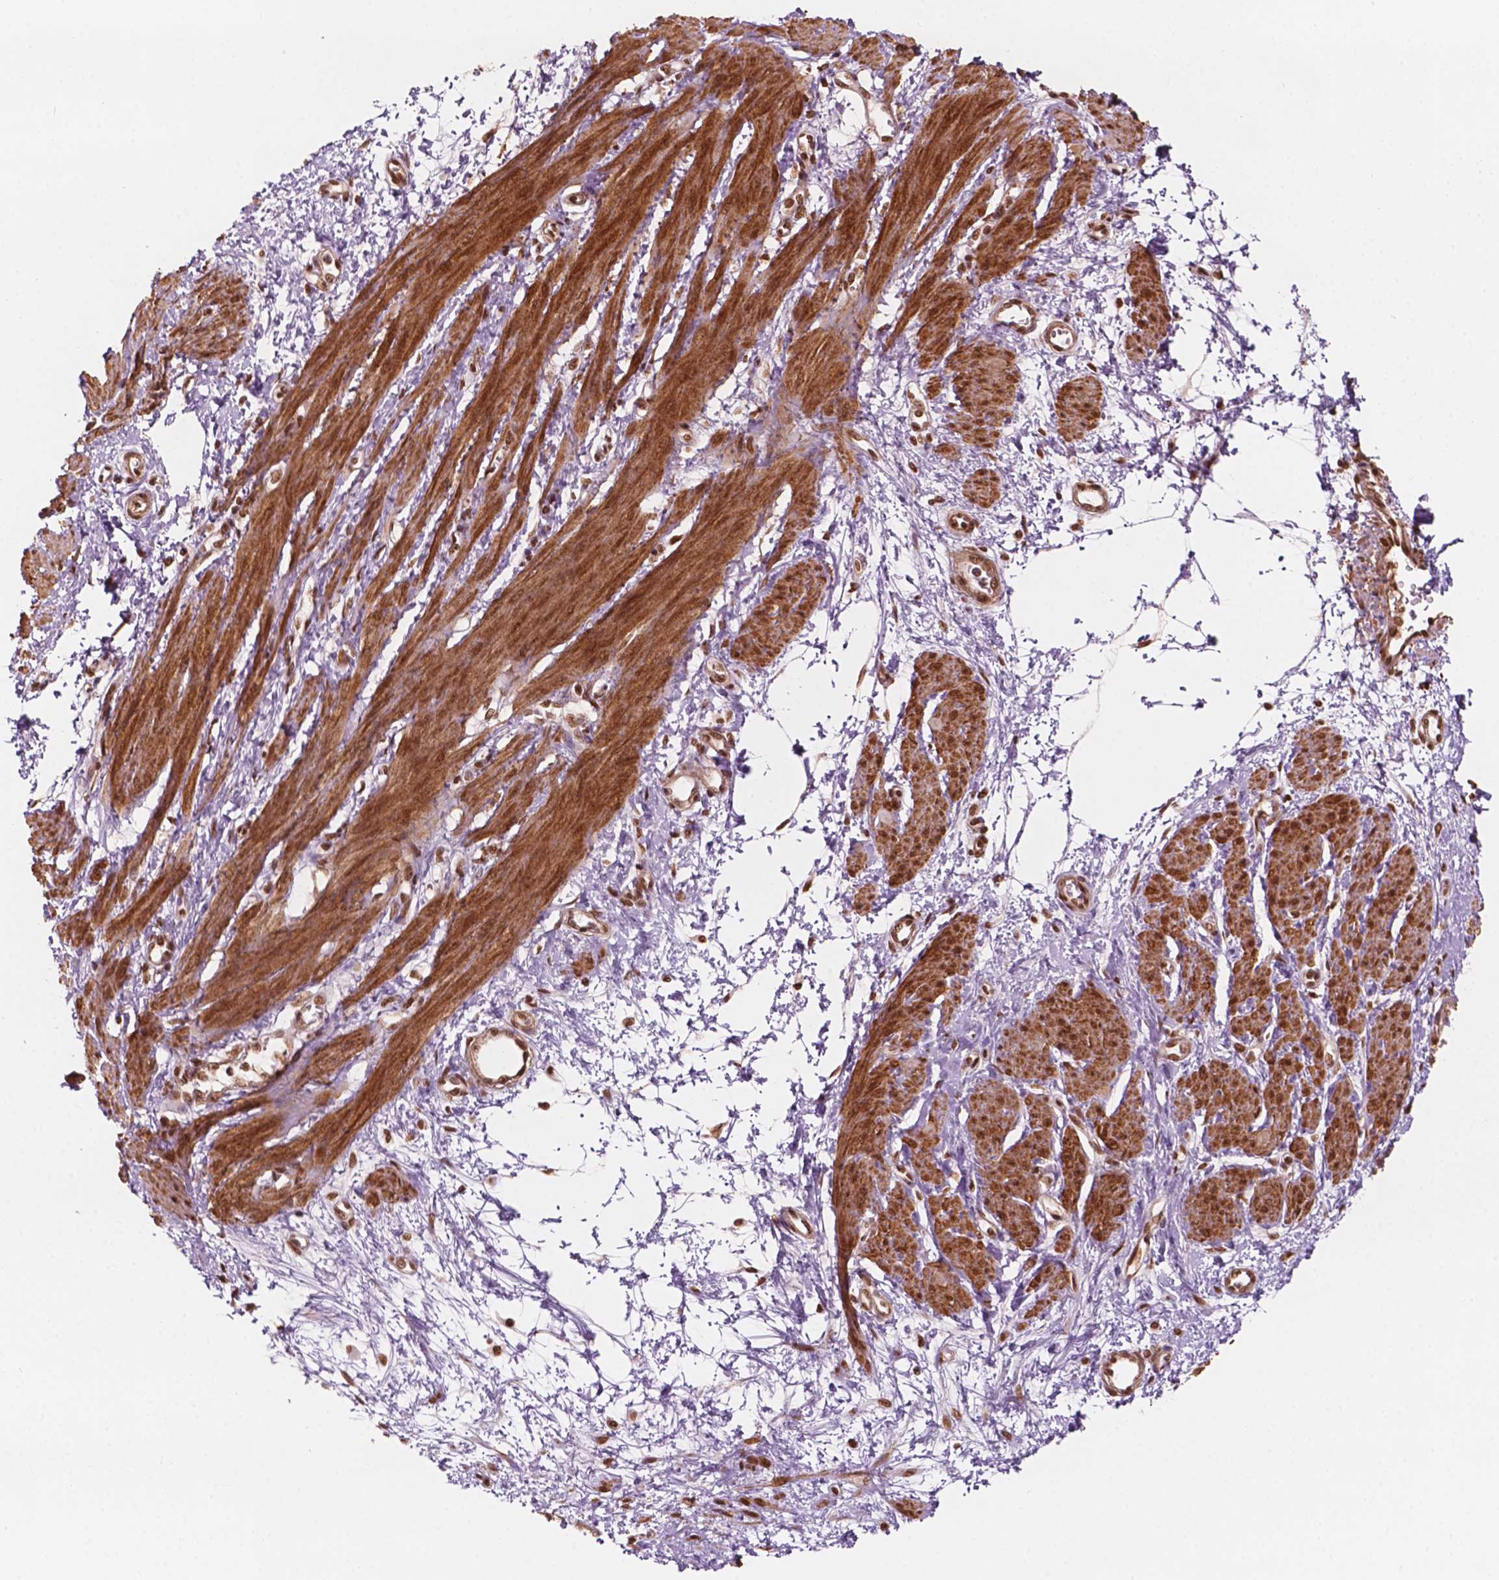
{"staining": {"intensity": "strong", "quantity": ">75%", "location": "cytoplasmic/membranous,nuclear"}, "tissue": "smooth muscle", "cell_type": "Smooth muscle cells", "image_type": "normal", "snomed": [{"axis": "morphology", "description": "Normal tissue, NOS"}, {"axis": "topography", "description": "Smooth muscle"}, {"axis": "topography", "description": "Uterus"}], "caption": "Human smooth muscle stained with a brown dye demonstrates strong cytoplasmic/membranous,nuclear positive positivity in approximately >75% of smooth muscle cells.", "gene": "GTF3C5", "patient": {"sex": "female", "age": 39}}